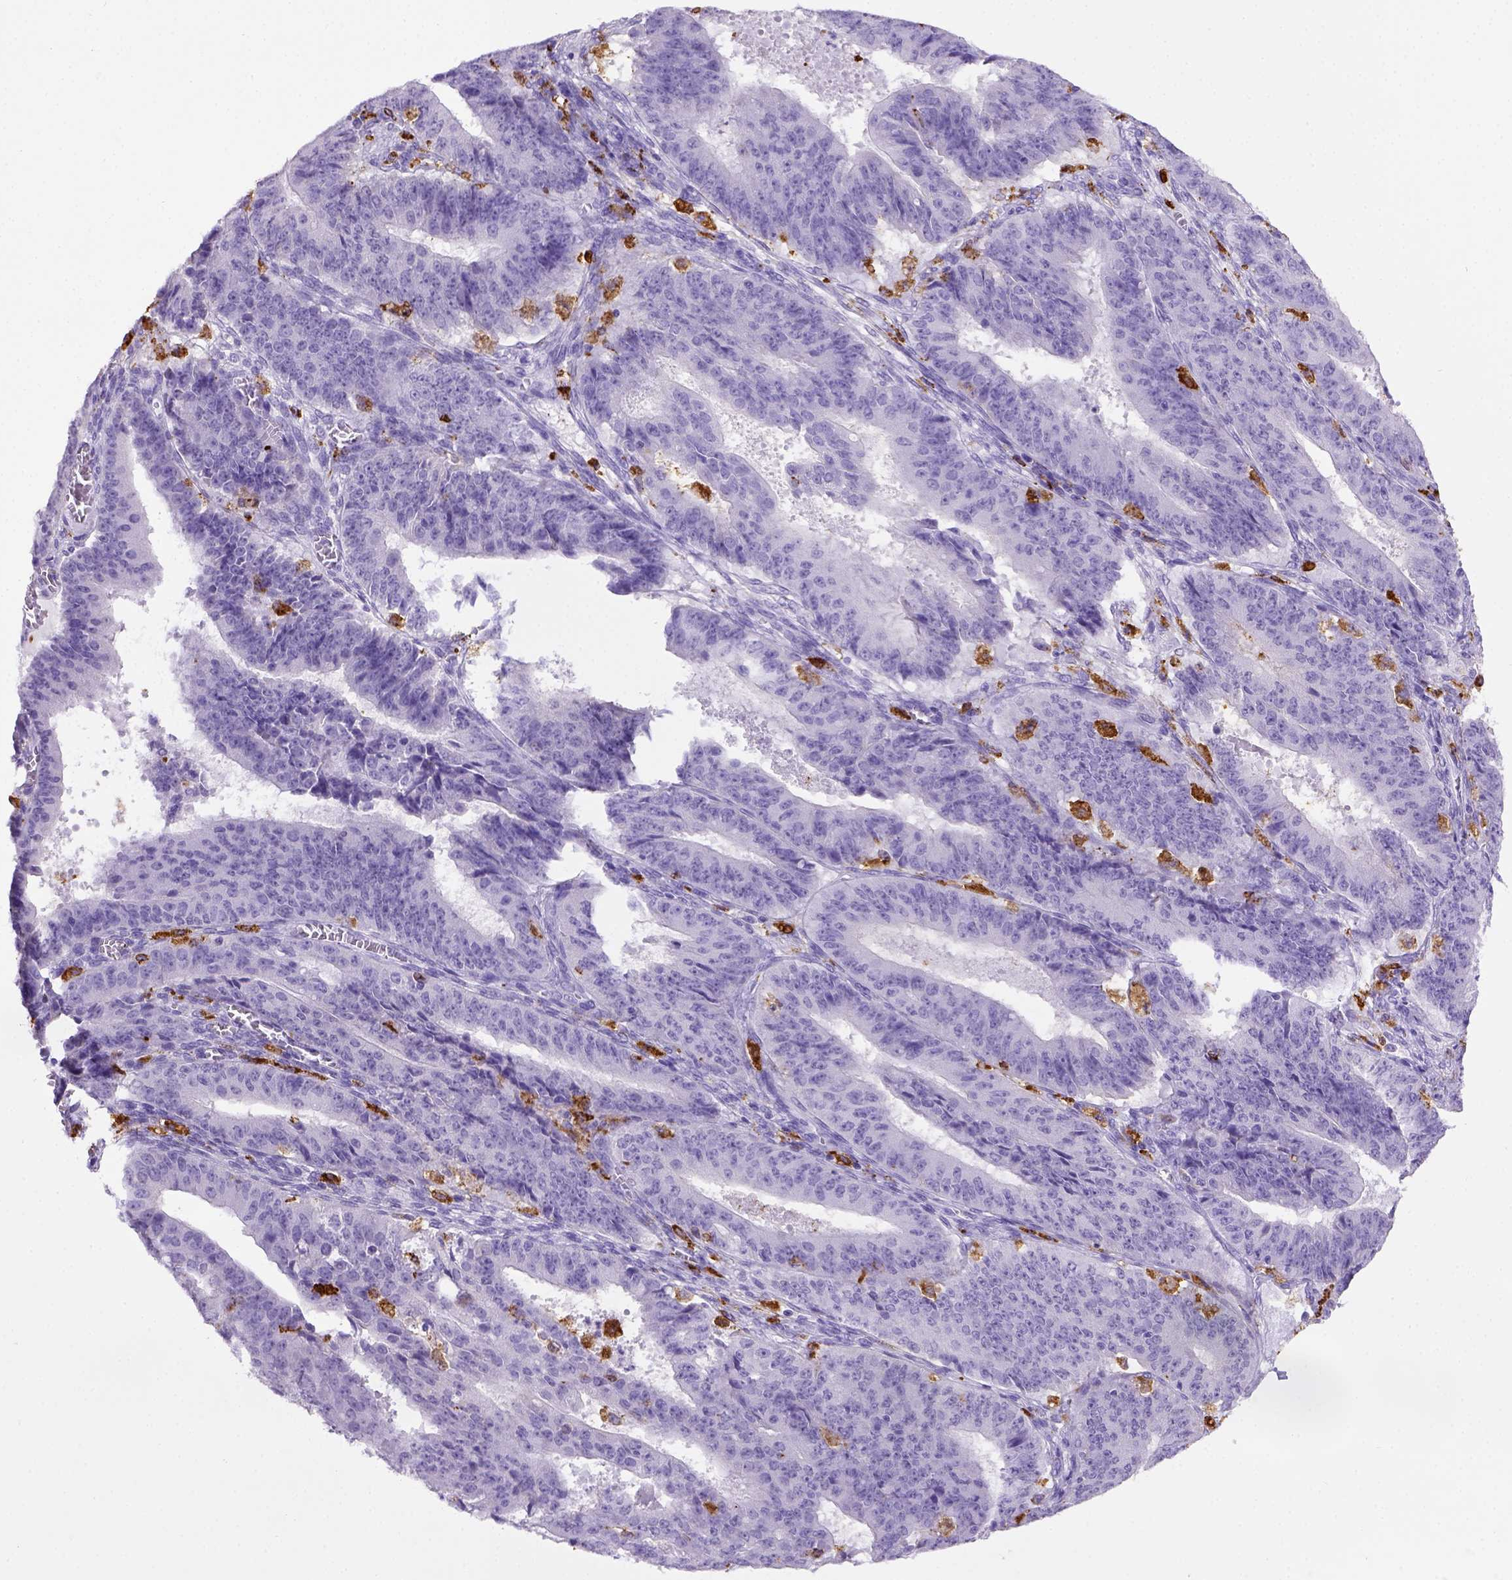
{"staining": {"intensity": "negative", "quantity": "none", "location": "none"}, "tissue": "ovarian cancer", "cell_type": "Tumor cells", "image_type": "cancer", "snomed": [{"axis": "morphology", "description": "Carcinoma, endometroid"}, {"axis": "topography", "description": "Ovary"}], "caption": "The micrograph exhibits no significant staining in tumor cells of ovarian cancer (endometroid carcinoma).", "gene": "CD68", "patient": {"sex": "female", "age": 42}}